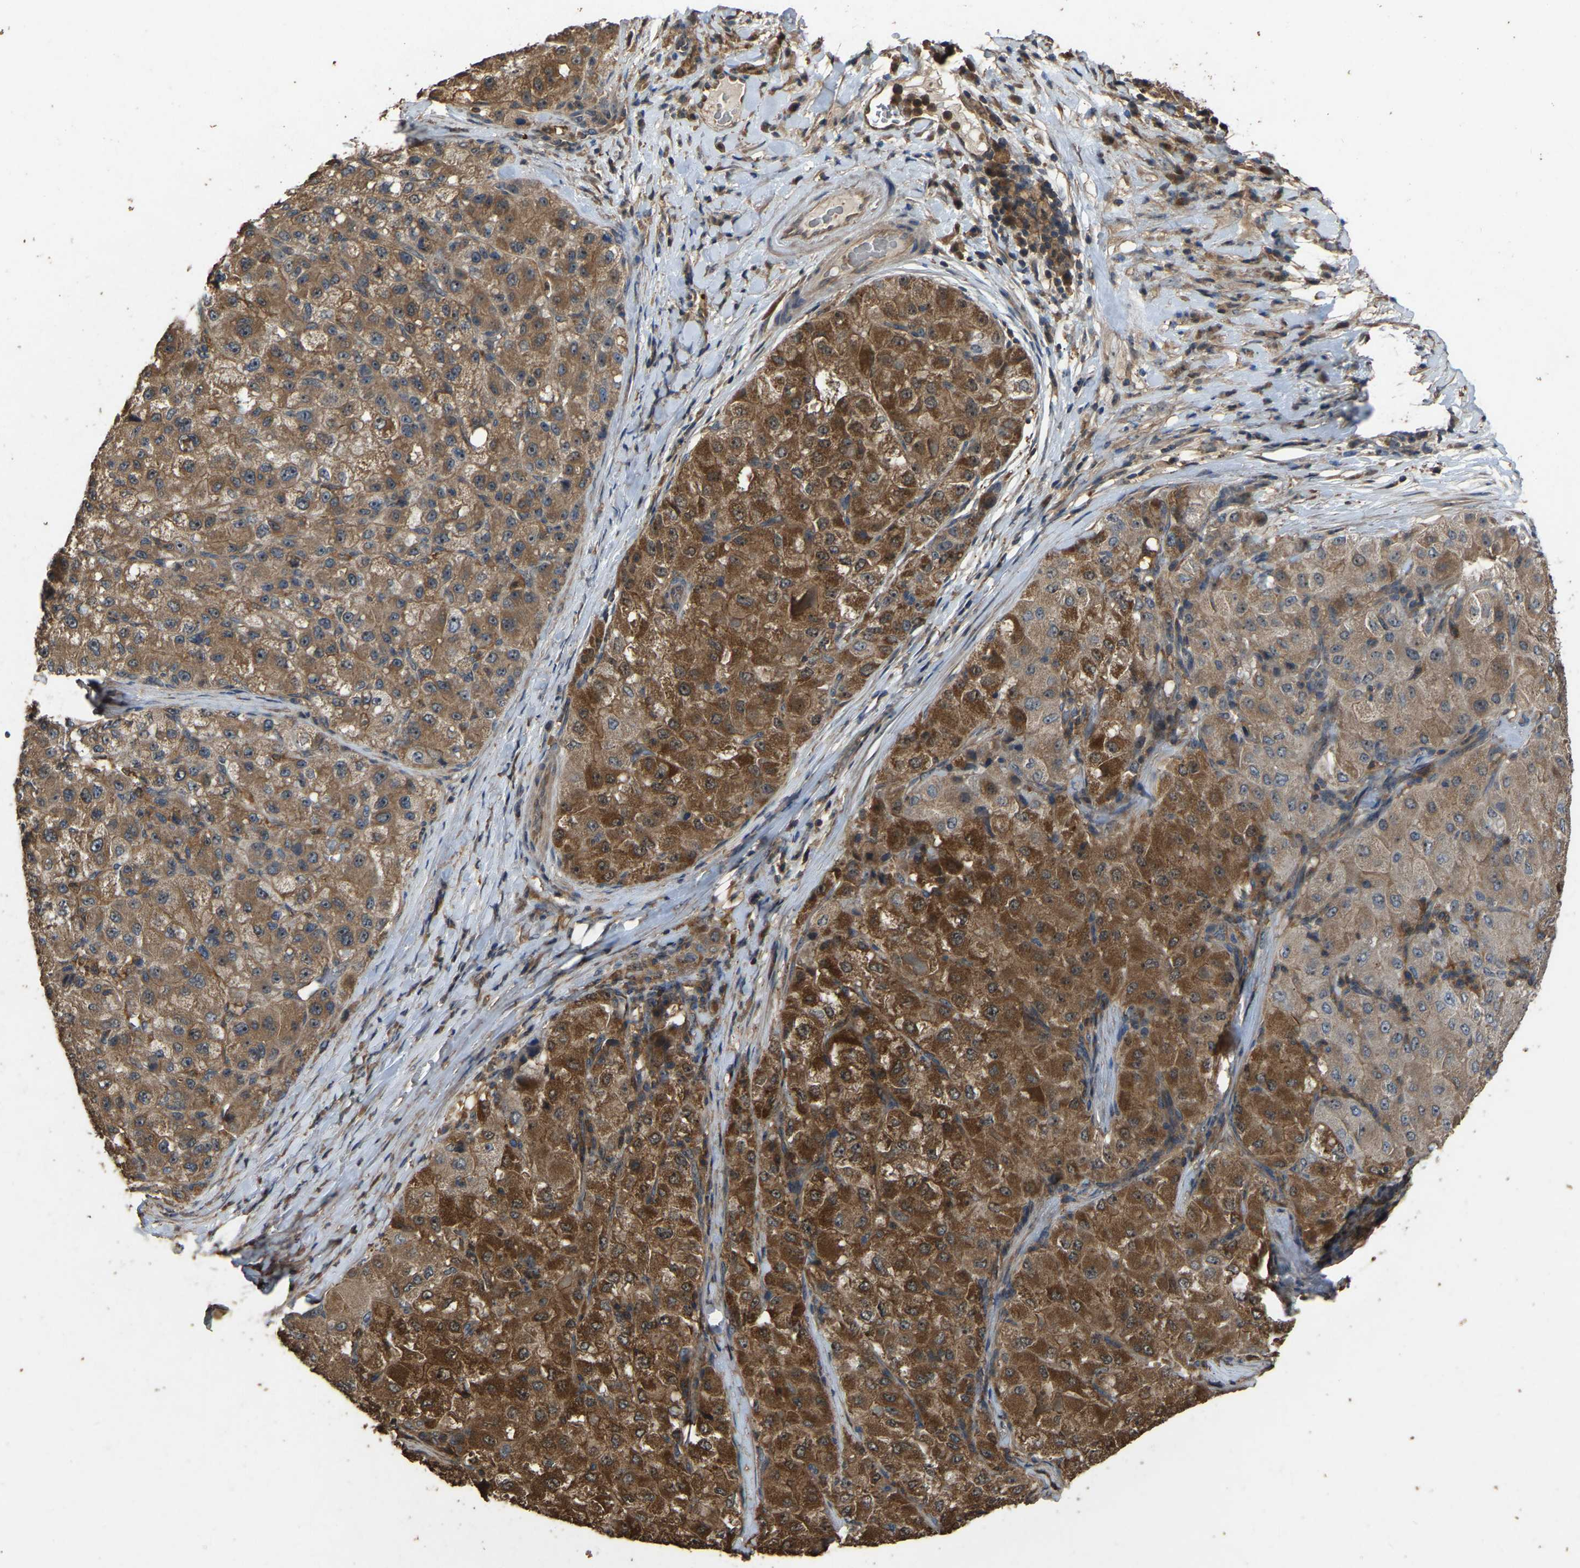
{"staining": {"intensity": "strong", "quantity": ">75%", "location": "cytoplasmic/membranous"}, "tissue": "liver cancer", "cell_type": "Tumor cells", "image_type": "cancer", "snomed": [{"axis": "morphology", "description": "Carcinoma, Hepatocellular, NOS"}, {"axis": "topography", "description": "Liver"}], "caption": "Protein staining by IHC demonstrates strong cytoplasmic/membranous positivity in about >75% of tumor cells in hepatocellular carcinoma (liver).", "gene": "FHIT", "patient": {"sex": "male", "age": 80}}